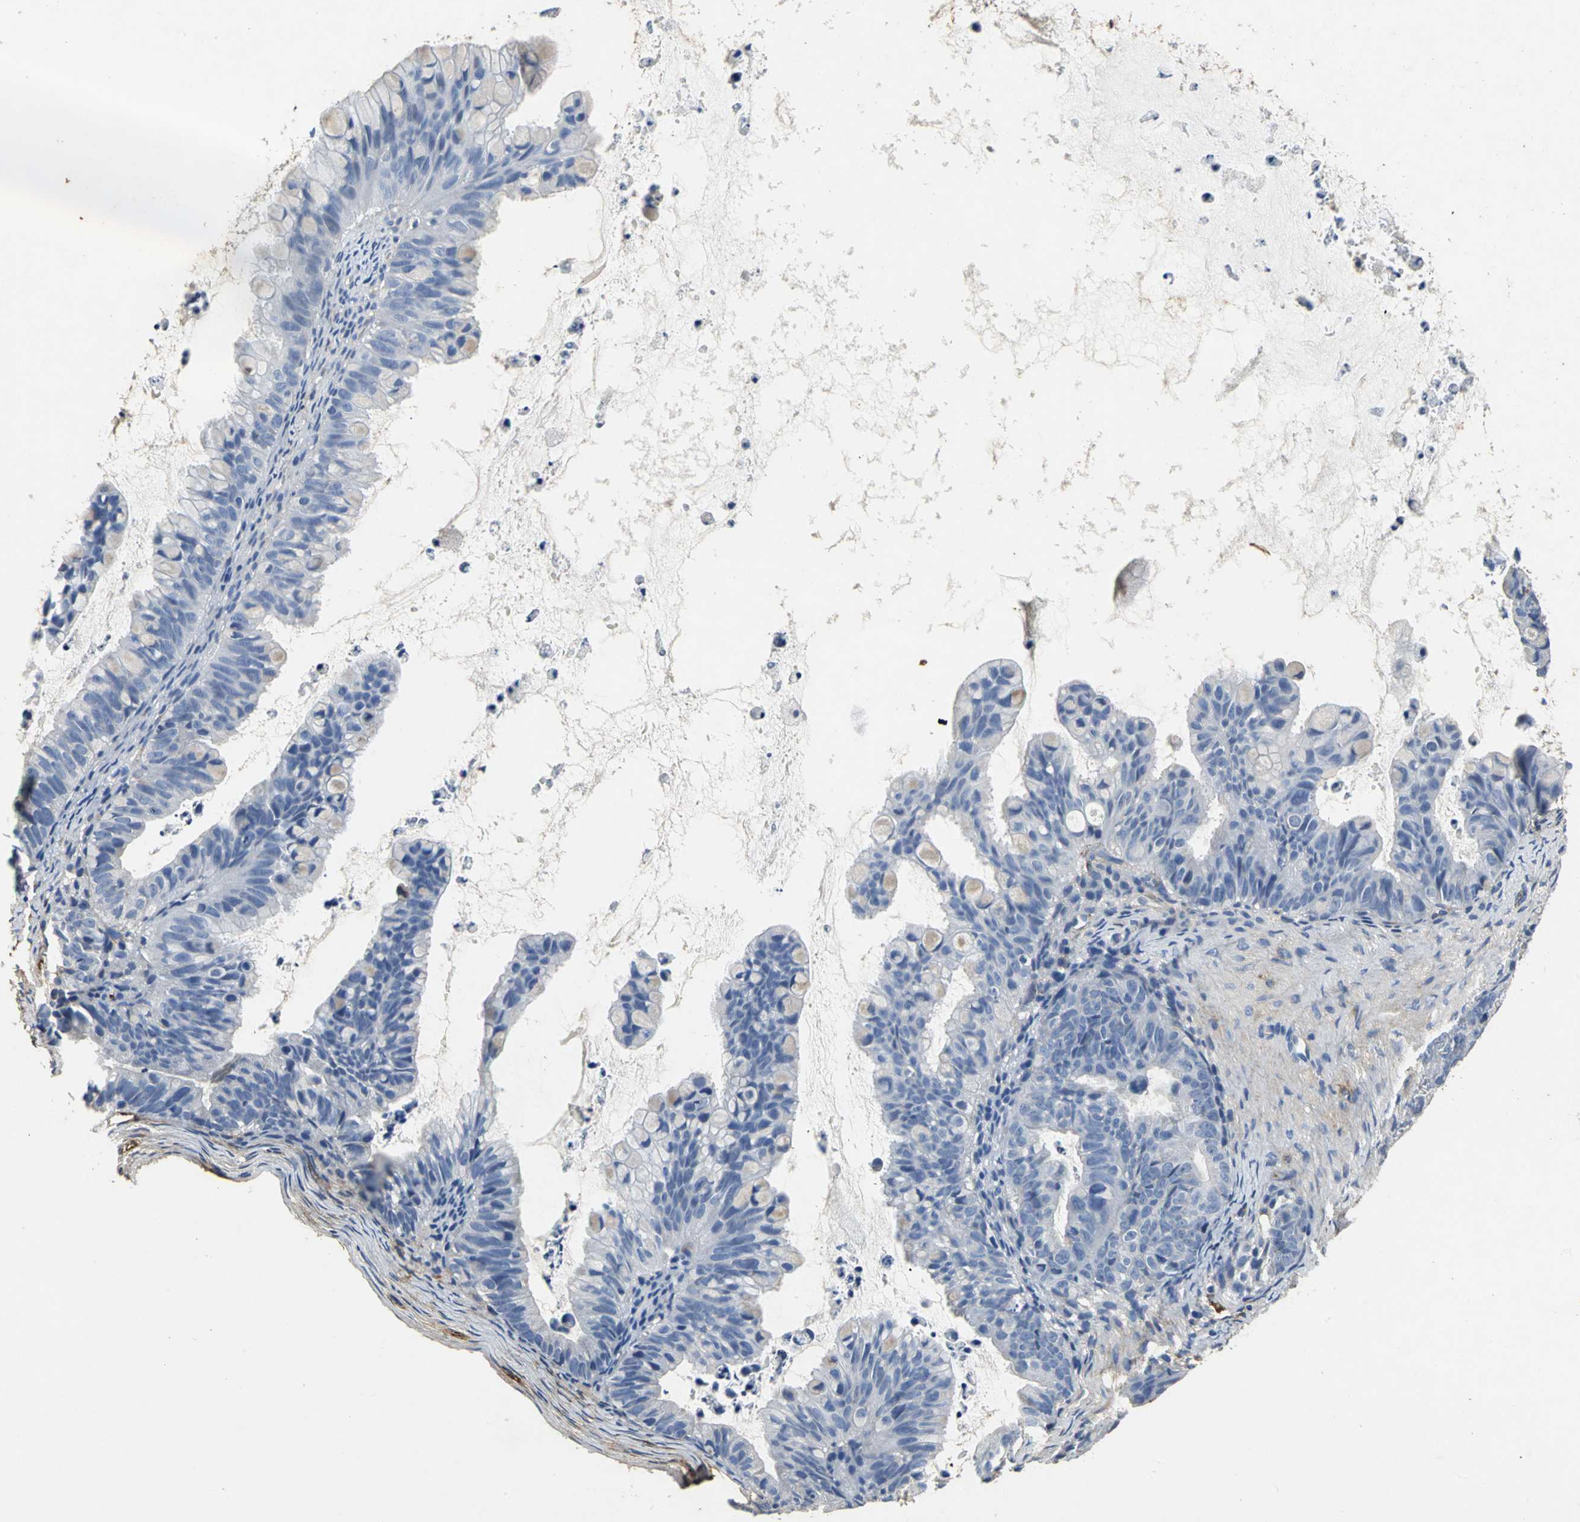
{"staining": {"intensity": "negative", "quantity": "none", "location": "none"}, "tissue": "ovarian cancer", "cell_type": "Tumor cells", "image_type": "cancer", "snomed": [{"axis": "morphology", "description": "Cystadenocarcinoma, mucinous, NOS"}, {"axis": "topography", "description": "Ovary"}], "caption": "Immunohistochemical staining of ovarian cancer reveals no significant staining in tumor cells.", "gene": "EFNB3", "patient": {"sex": "female", "age": 36}}